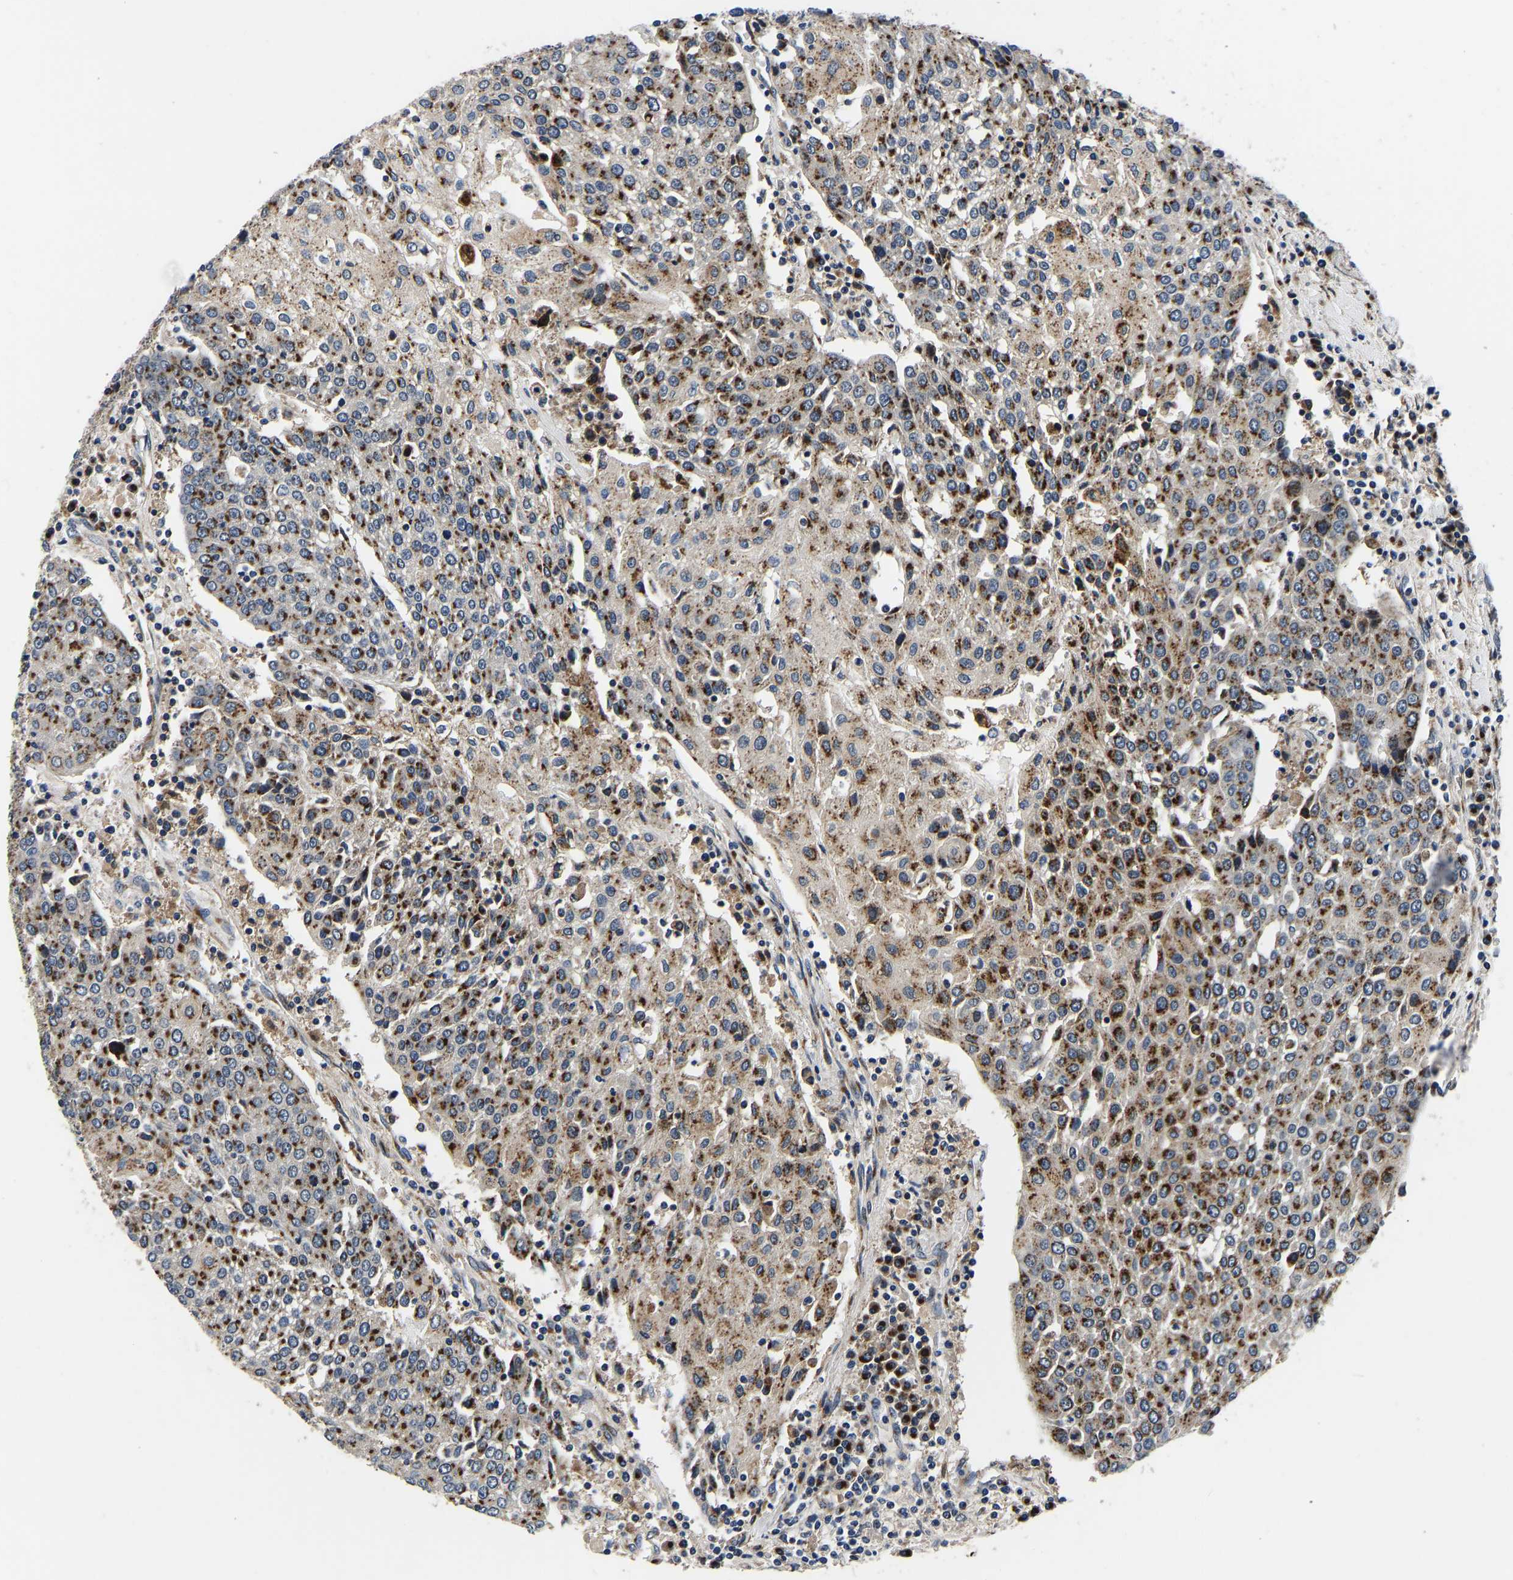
{"staining": {"intensity": "strong", "quantity": ">75%", "location": "cytoplasmic/membranous"}, "tissue": "urothelial cancer", "cell_type": "Tumor cells", "image_type": "cancer", "snomed": [{"axis": "morphology", "description": "Urothelial carcinoma, High grade"}, {"axis": "topography", "description": "Urinary bladder"}], "caption": "High-grade urothelial carcinoma tissue shows strong cytoplasmic/membranous staining in about >75% of tumor cells, visualized by immunohistochemistry.", "gene": "RABAC1", "patient": {"sex": "female", "age": 85}}